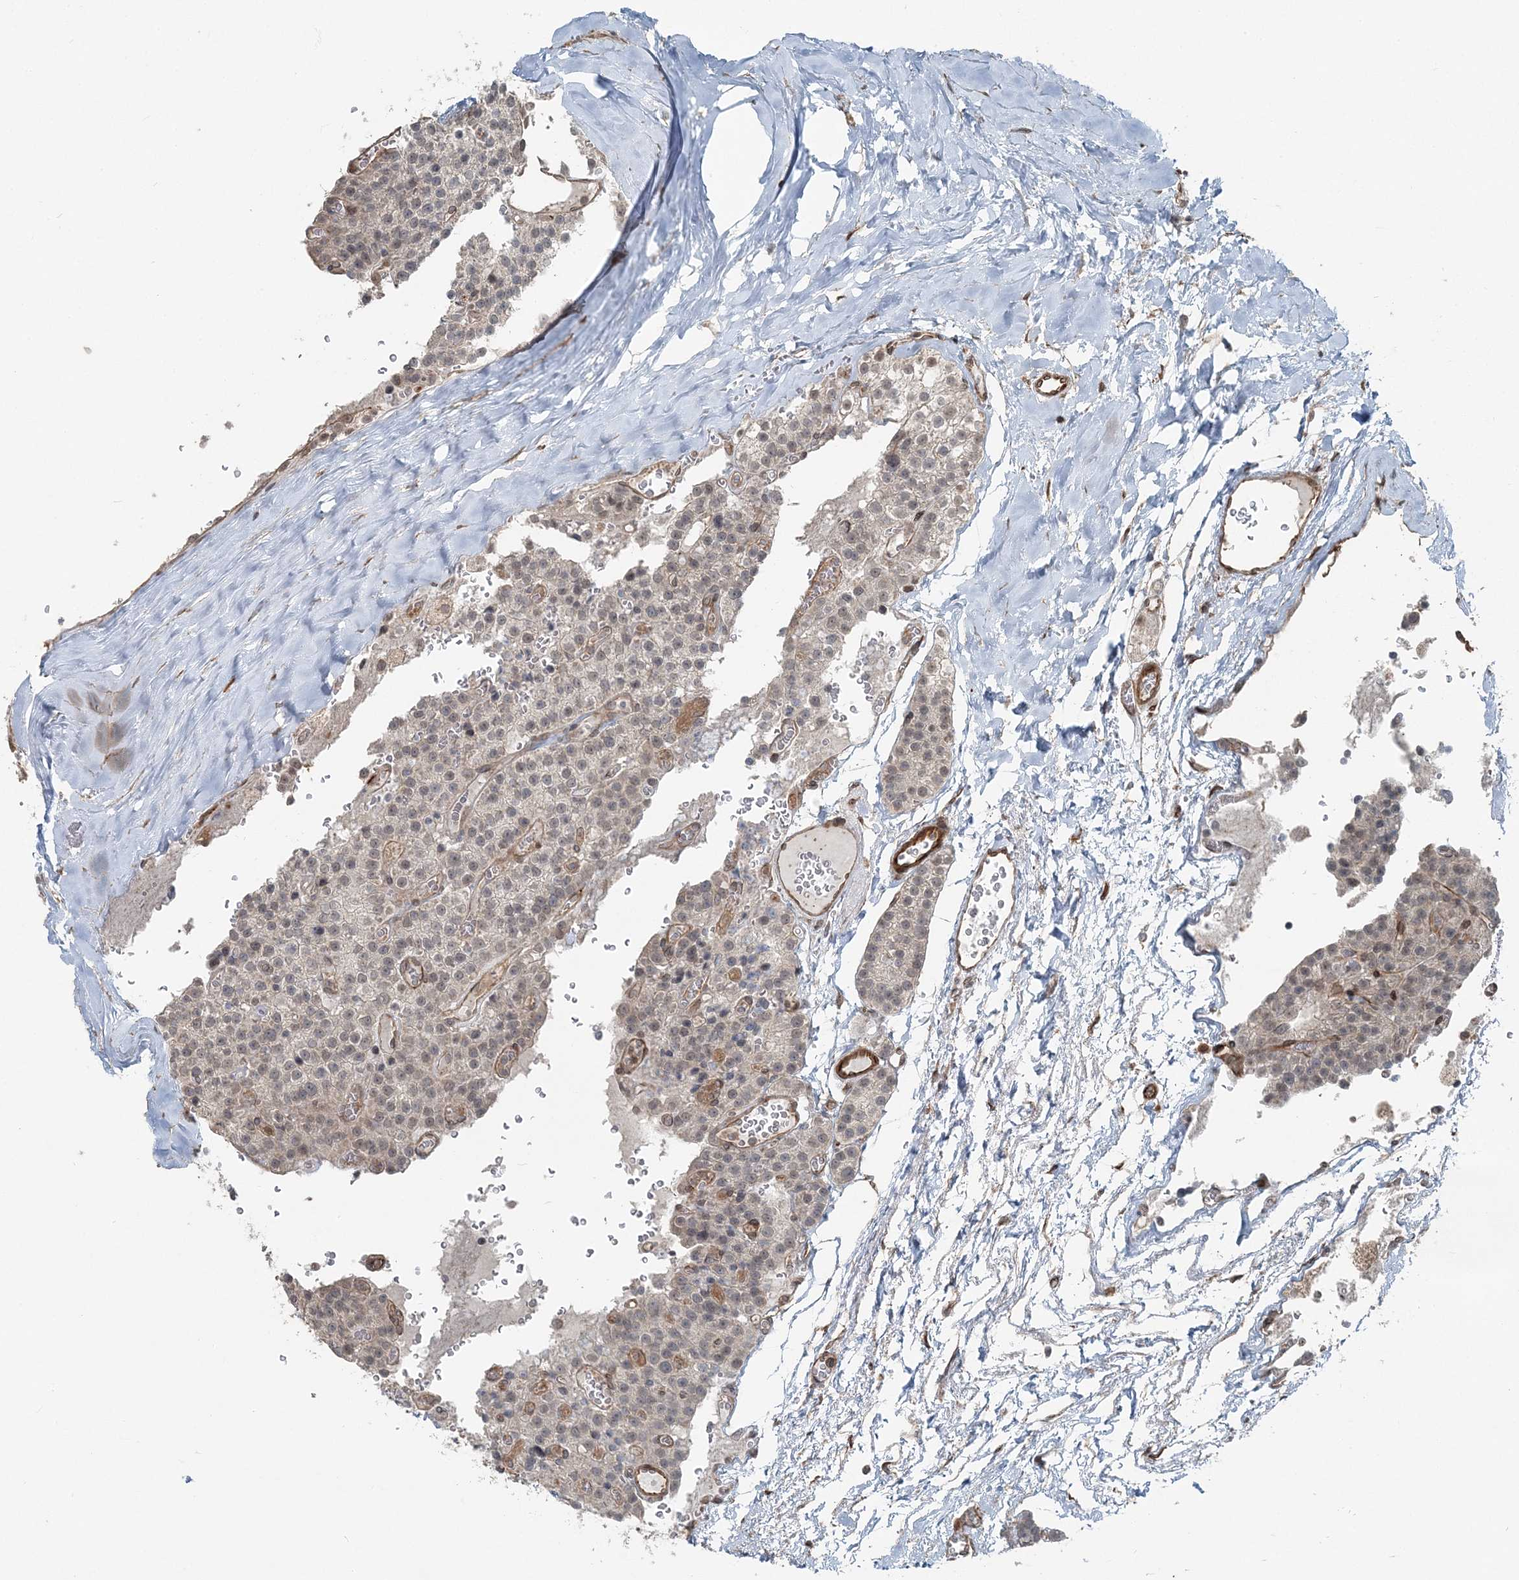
{"staining": {"intensity": "weak", "quantity": "<25%", "location": "cytoplasmic/membranous"}, "tissue": "parathyroid gland", "cell_type": "Glandular cells", "image_type": "normal", "snomed": [{"axis": "morphology", "description": "Normal tissue, NOS"}, {"axis": "topography", "description": "Parathyroid gland"}], "caption": "High power microscopy photomicrograph of an IHC micrograph of unremarkable parathyroid gland, revealing no significant staining in glandular cells.", "gene": "FBXL17", "patient": {"sex": "female", "age": 64}}